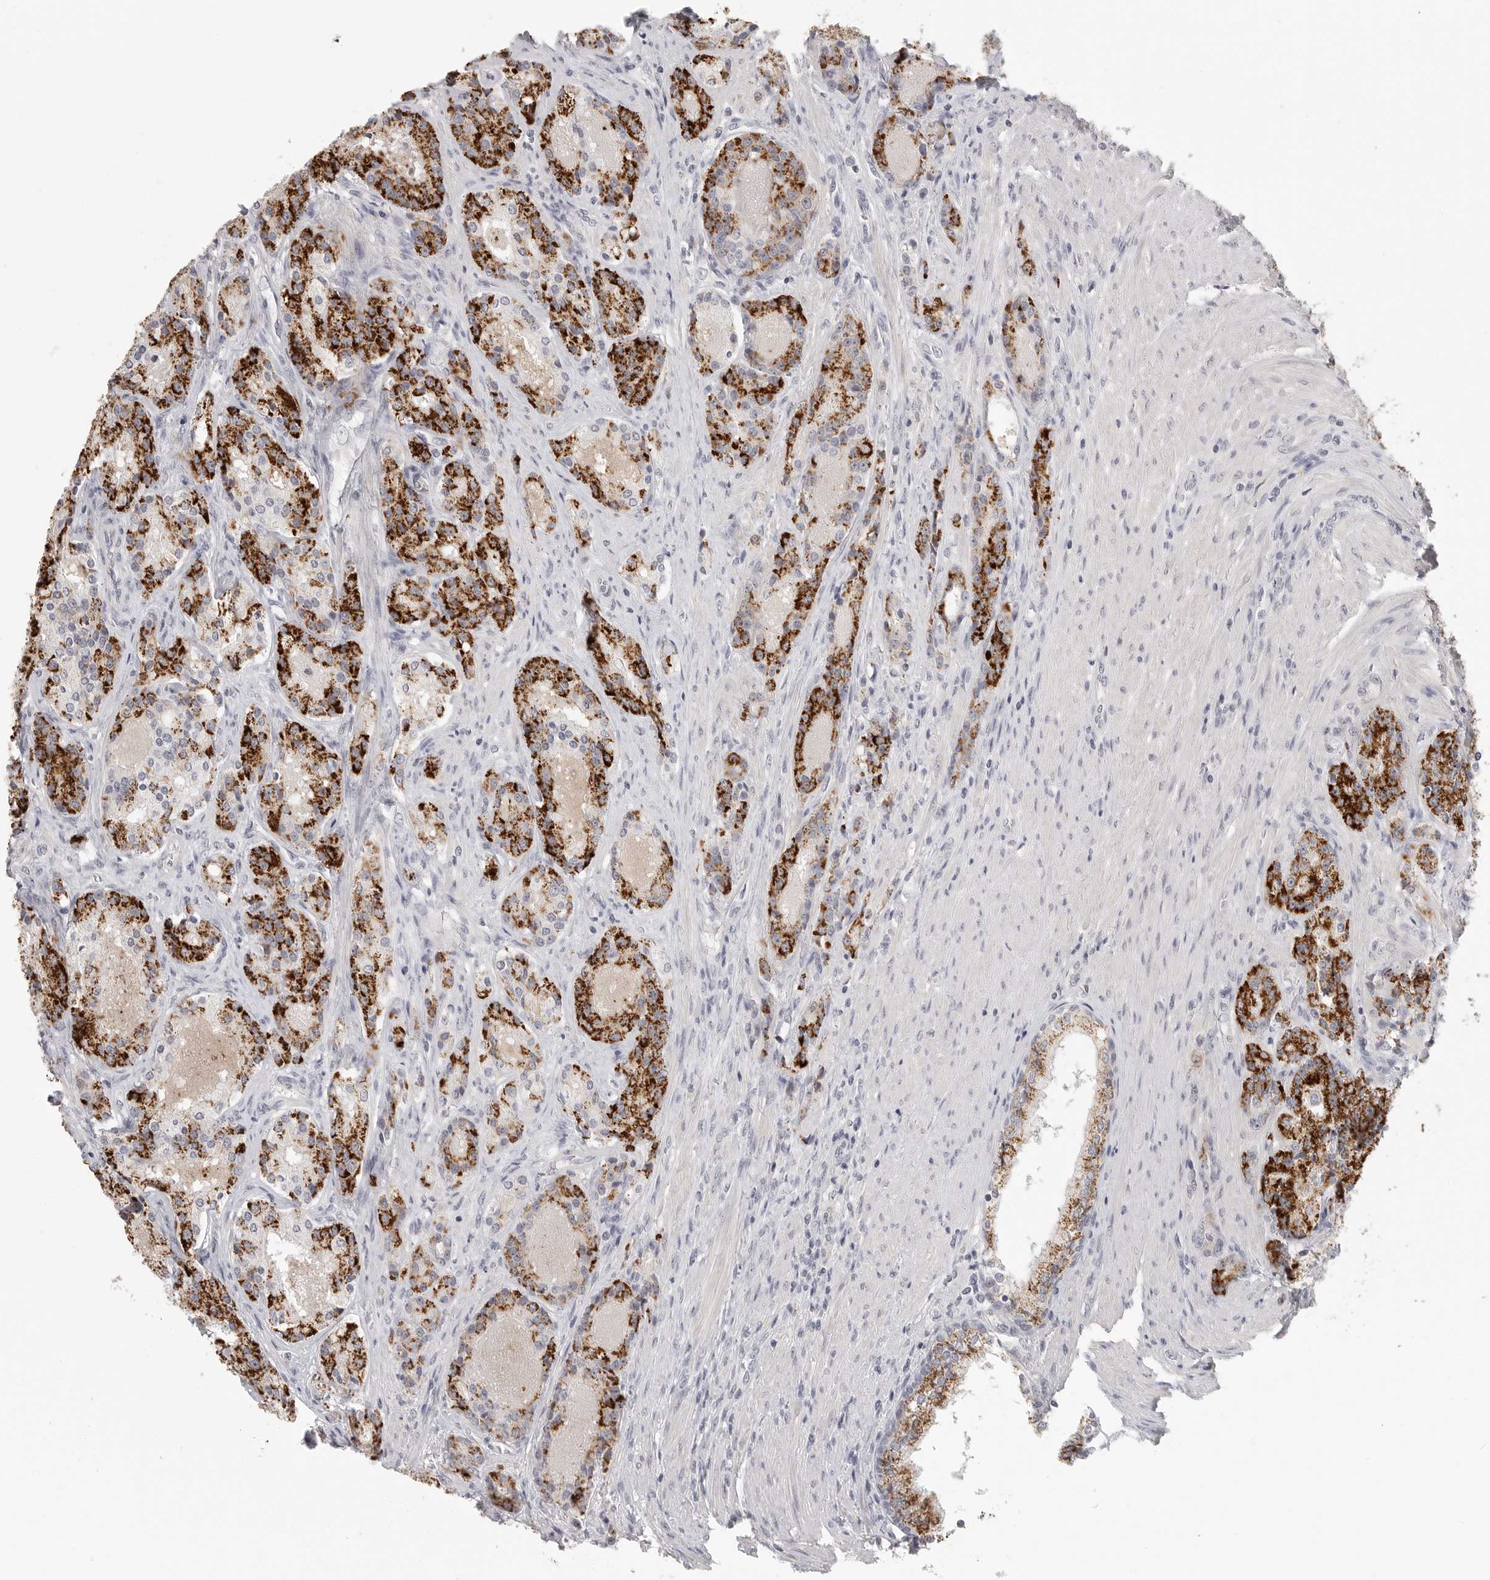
{"staining": {"intensity": "strong", "quantity": ">75%", "location": "cytoplasmic/membranous"}, "tissue": "prostate cancer", "cell_type": "Tumor cells", "image_type": "cancer", "snomed": [{"axis": "morphology", "description": "Adenocarcinoma, High grade"}, {"axis": "topography", "description": "Prostate"}], "caption": "Prostate high-grade adenocarcinoma stained with a protein marker exhibits strong staining in tumor cells.", "gene": "HMGCS2", "patient": {"sex": "male", "age": 60}}